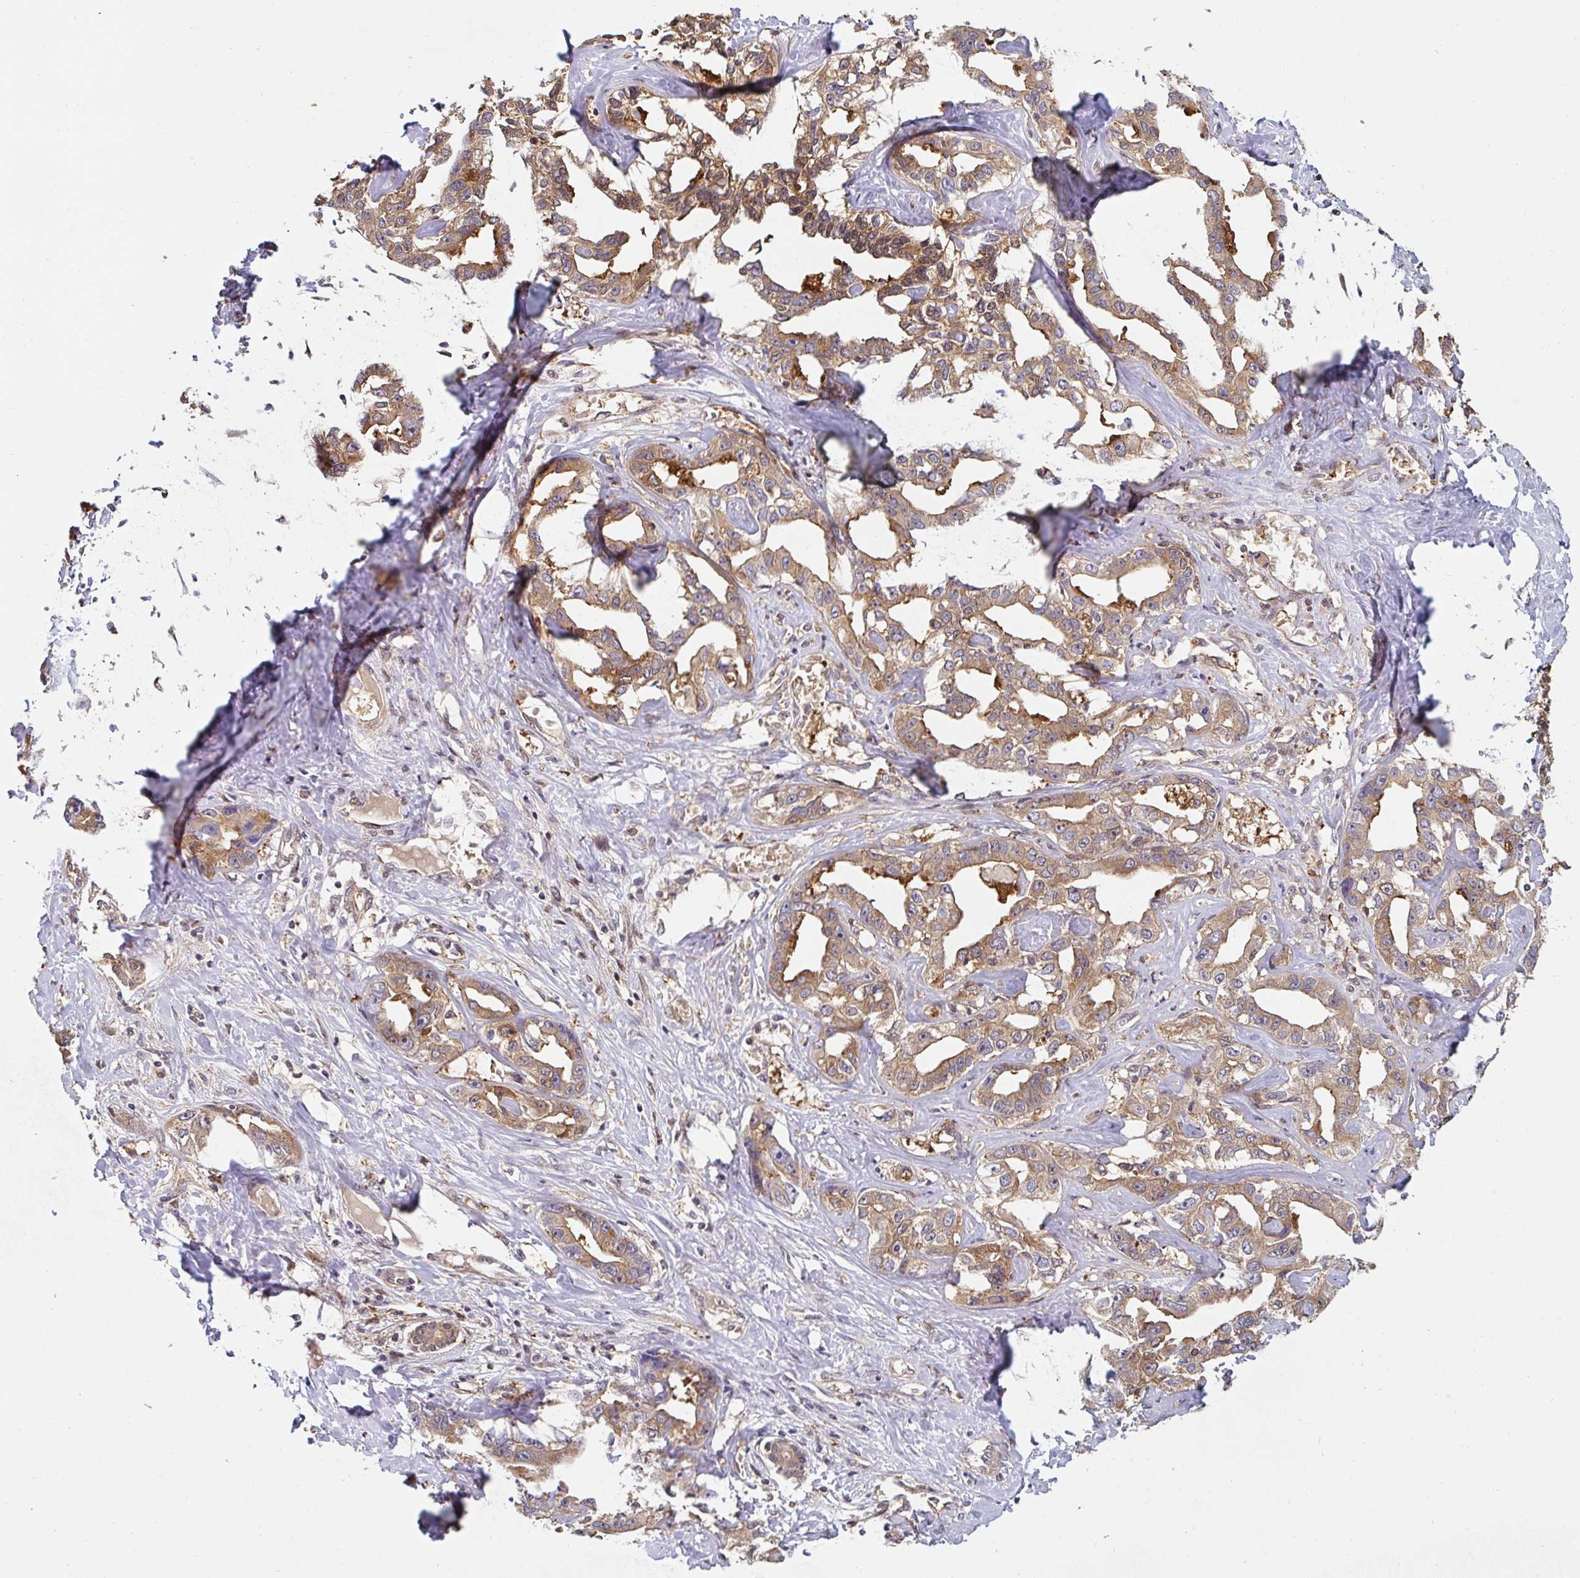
{"staining": {"intensity": "moderate", "quantity": ">75%", "location": "cytoplasmic/membranous"}, "tissue": "liver cancer", "cell_type": "Tumor cells", "image_type": "cancer", "snomed": [{"axis": "morphology", "description": "Cholangiocarcinoma"}, {"axis": "topography", "description": "Liver"}], "caption": "Immunohistochemical staining of liver cancer (cholangiocarcinoma) displays medium levels of moderate cytoplasmic/membranous protein staining in approximately >75% of tumor cells. (IHC, brightfield microscopy, high magnification).", "gene": "ST13", "patient": {"sex": "male", "age": 59}}